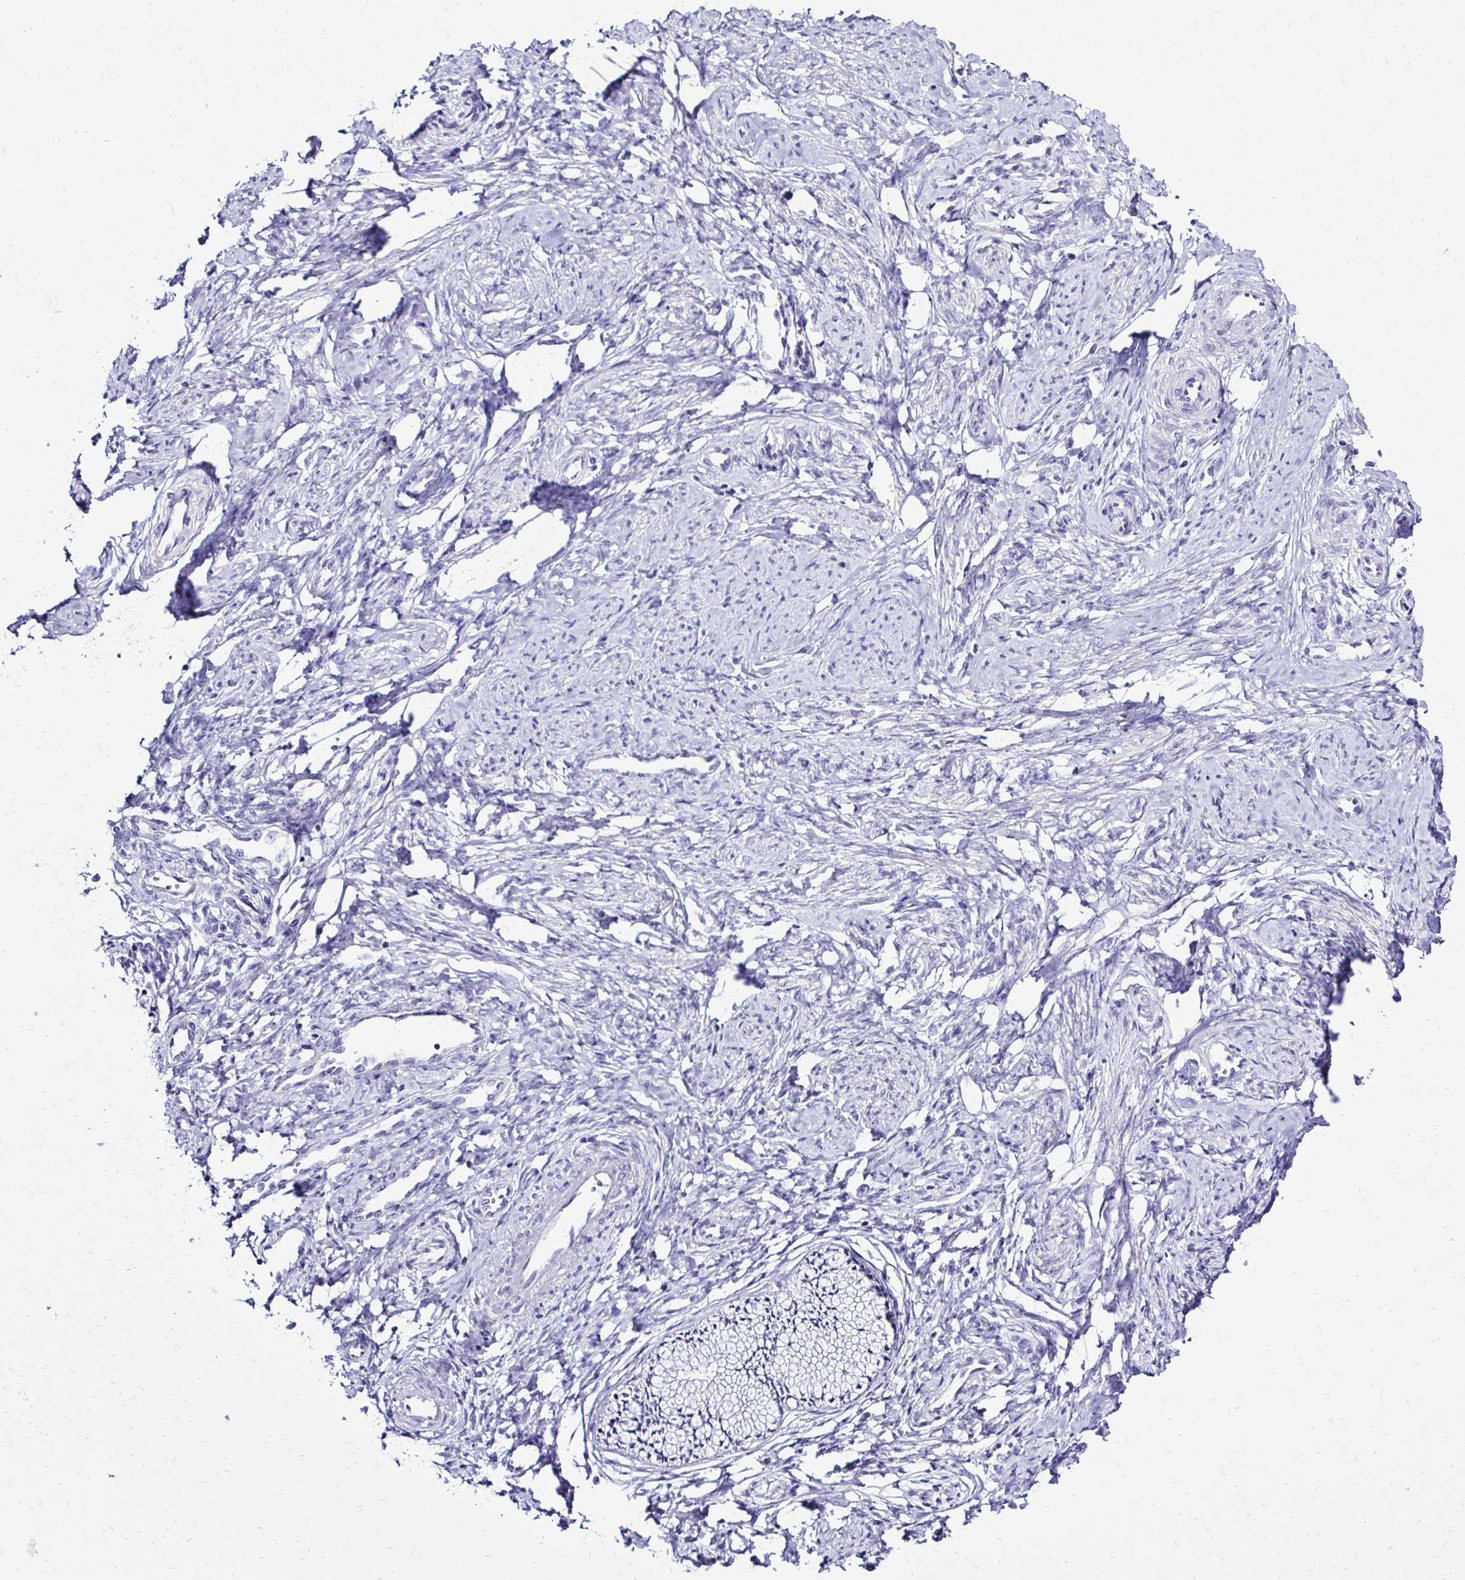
{"staining": {"intensity": "negative", "quantity": "none", "location": "none"}, "tissue": "cervix", "cell_type": "Glandular cells", "image_type": "normal", "snomed": [{"axis": "morphology", "description": "Normal tissue, NOS"}, {"axis": "topography", "description": "Cervix"}], "caption": "Glandular cells show no significant positivity in unremarkable cervix.", "gene": "RASL11B", "patient": {"sex": "female", "age": 24}}